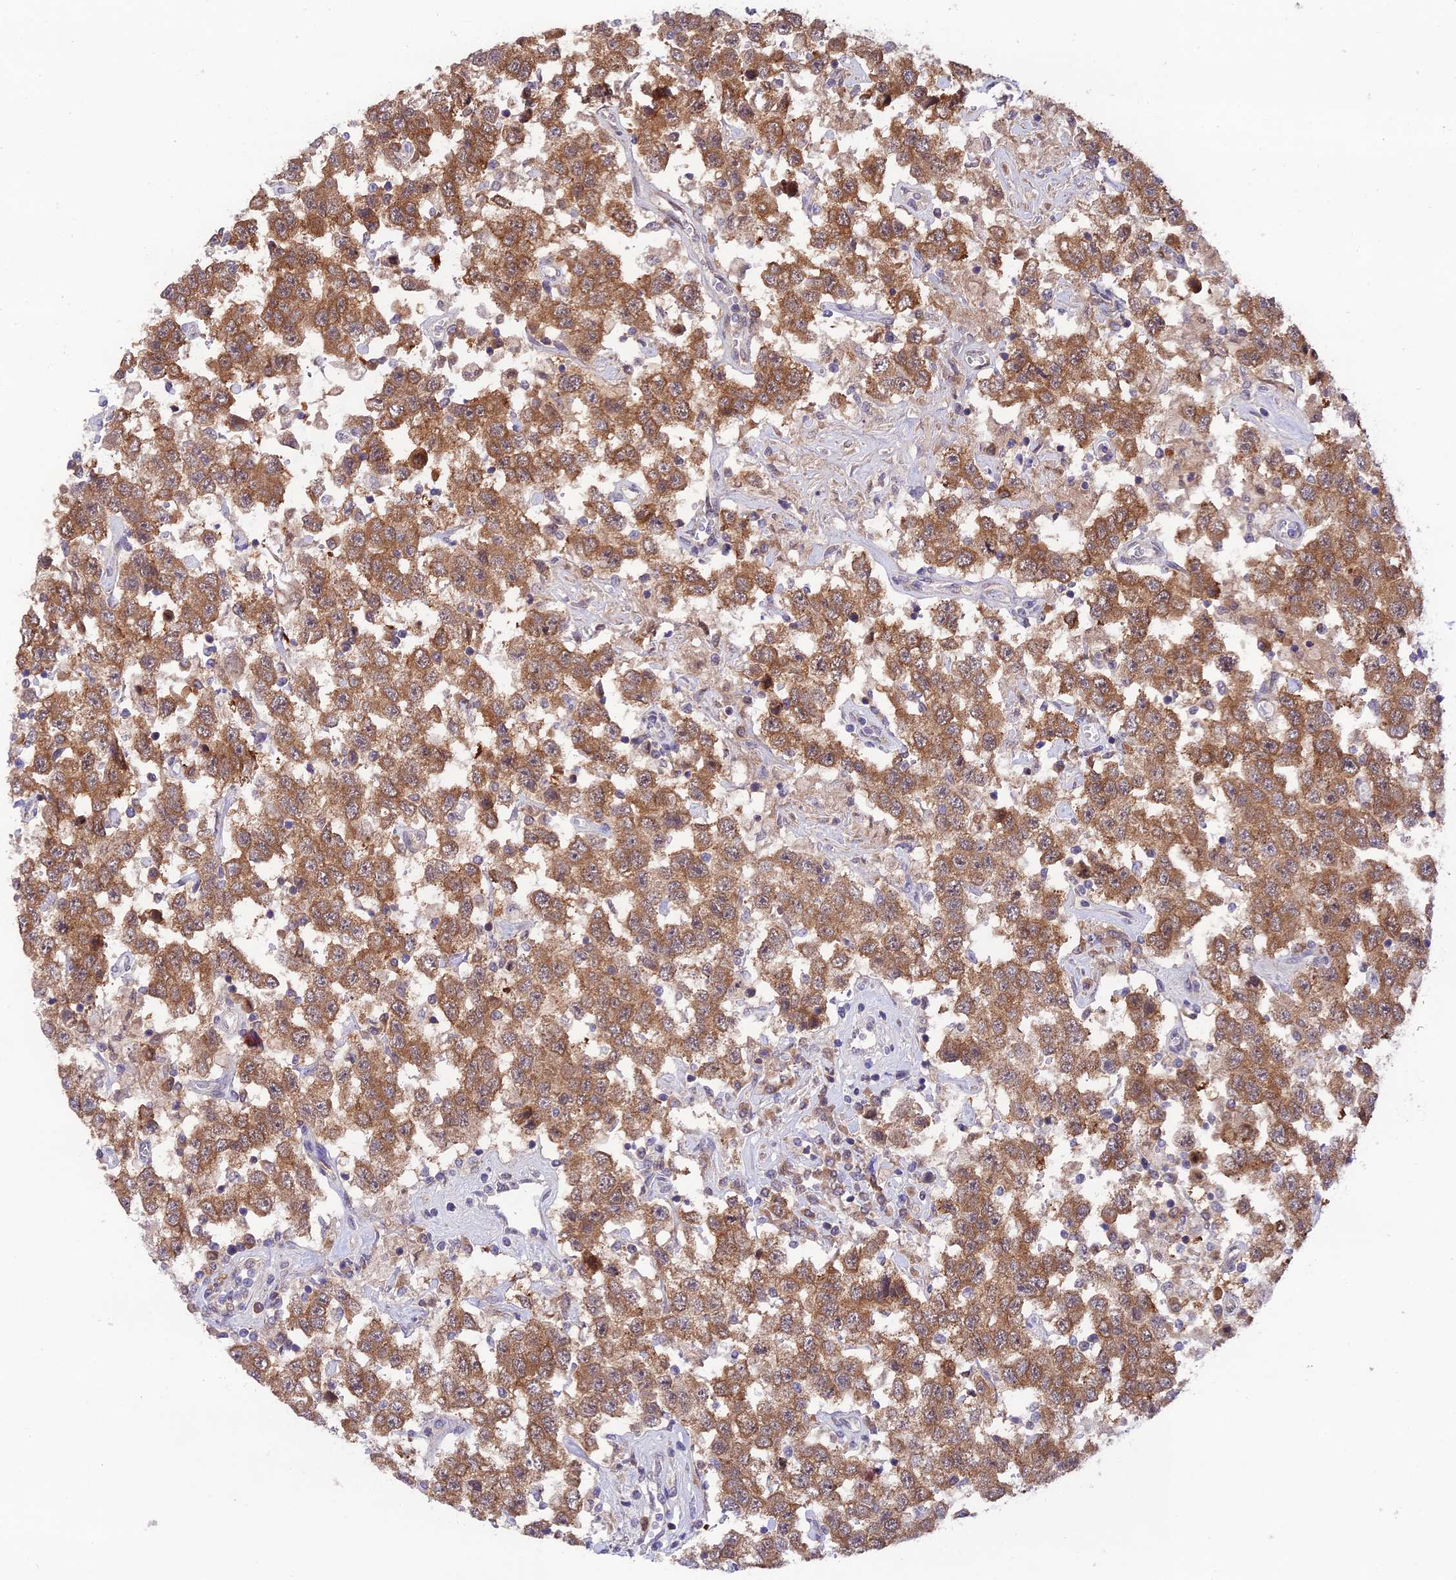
{"staining": {"intensity": "moderate", "quantity": ">75%", "location": "cytoplasmic/membranous"}, "tissue": "testis cancer", "cell_type": "Tumor cells", "image_type": "cancer", "snomed": [{"axis": "morphology", "description": "Seminoma, NOS"}, {"axis": "topography", "description": "Testis"}], "caption": "IHC (DAB (3,3'-diaminobenzidine)) staining of human testis seminoma reveals moderate cytoplasmic/membranous protein positivity in about >75% of tumor cells.", "gene": "TRIM40", "patient": {"sex": "male", "age": 41}}